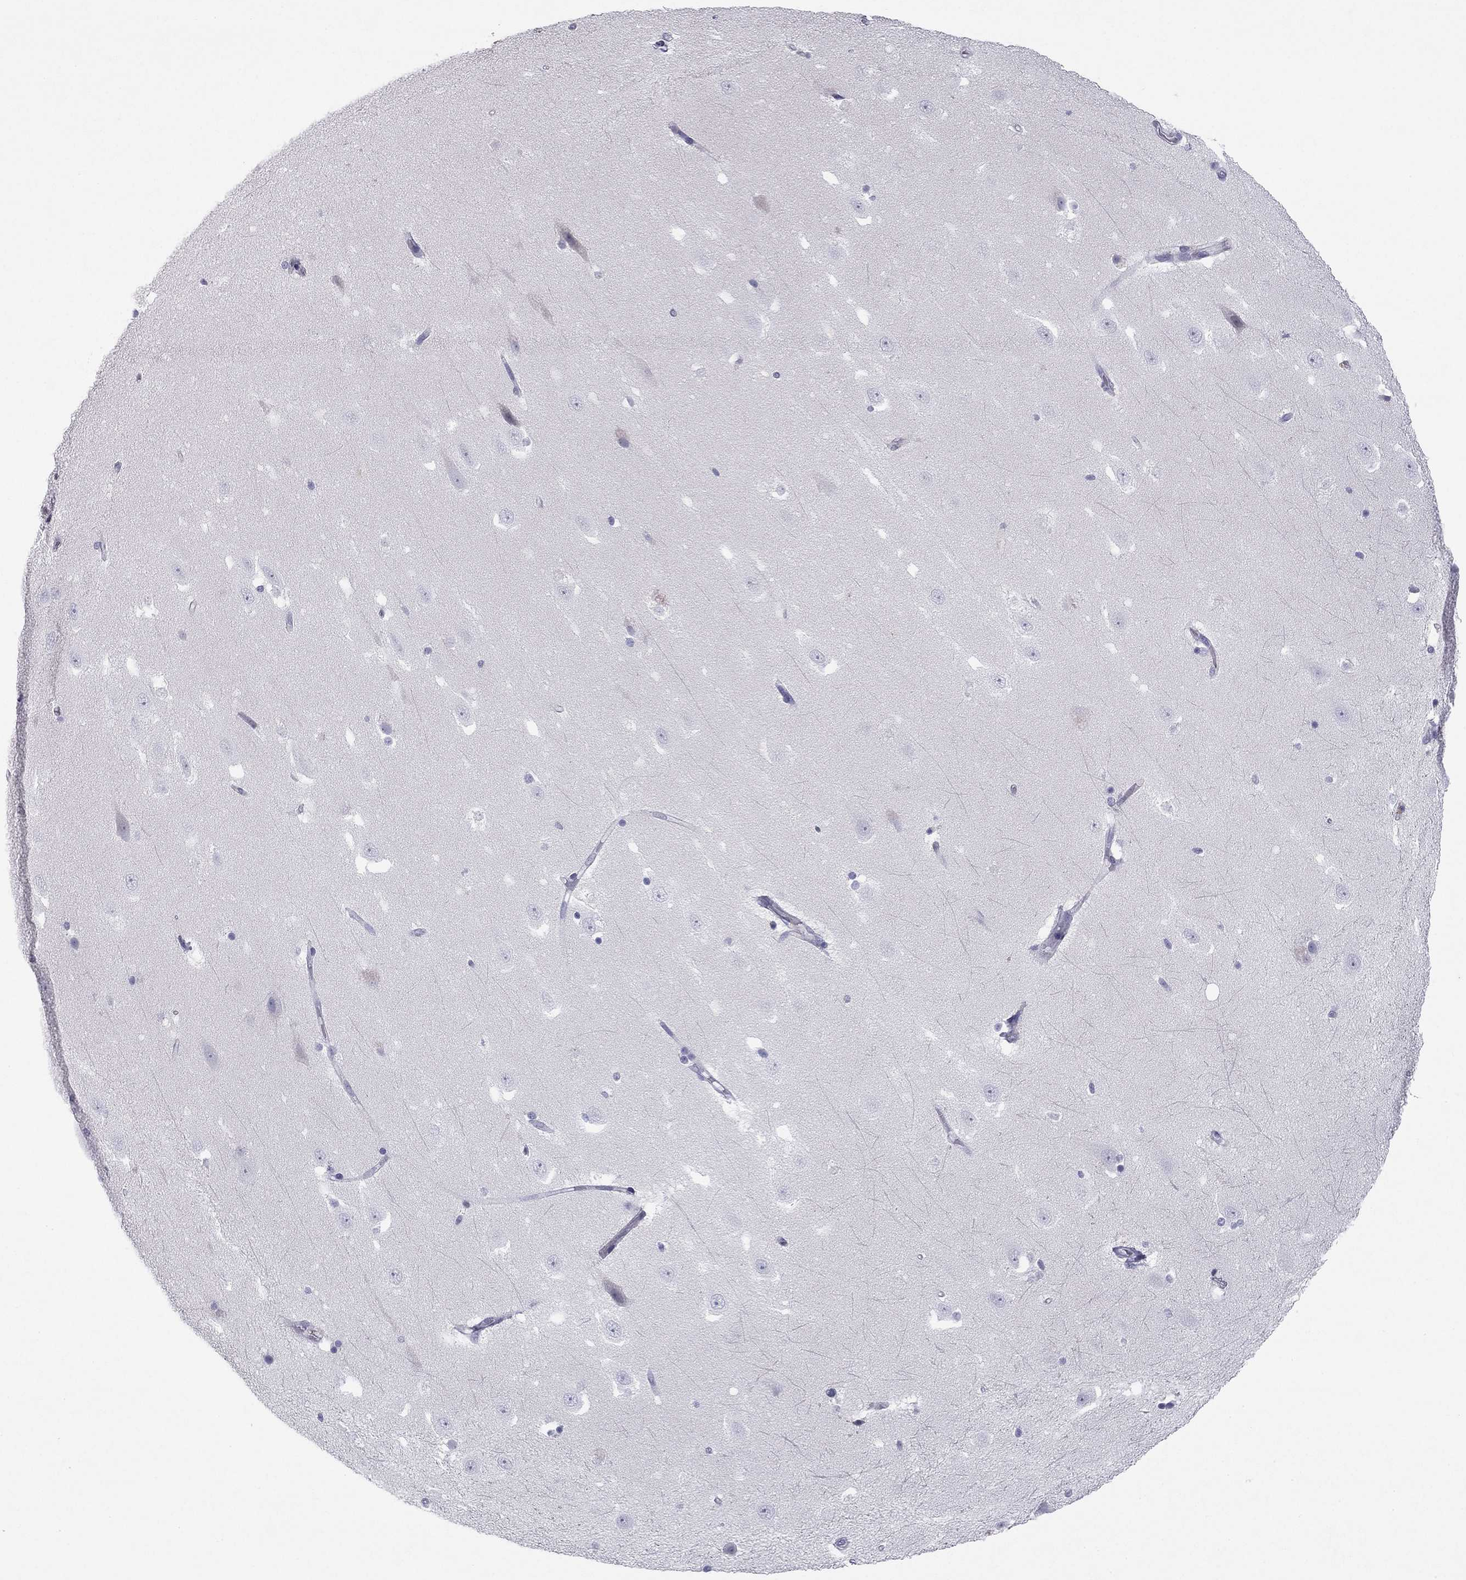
{"staining": {"intensity": "negative", "quantity": "none", "location": "none"}, "tissue": "hippocampus", "cell_type": "Glial cells", "image_type": "normal", "snomed": [{"axis": "morphology", "description": "Normal tissue, NOS"}, {"axis": "topography", "description": "Hippocampus"}], "caption": "Immunohistochemistry (IHC) histopathology image of unremarkable hippocampus stained for a protein (brown), which exhibits no positivity in glial cells. The staining is performed using DAB brown chromogen with nuclei counter-stained in using hematoxylin.", "gene": "TFAP2B", "patient": {"sex": "male", "age": 49}}